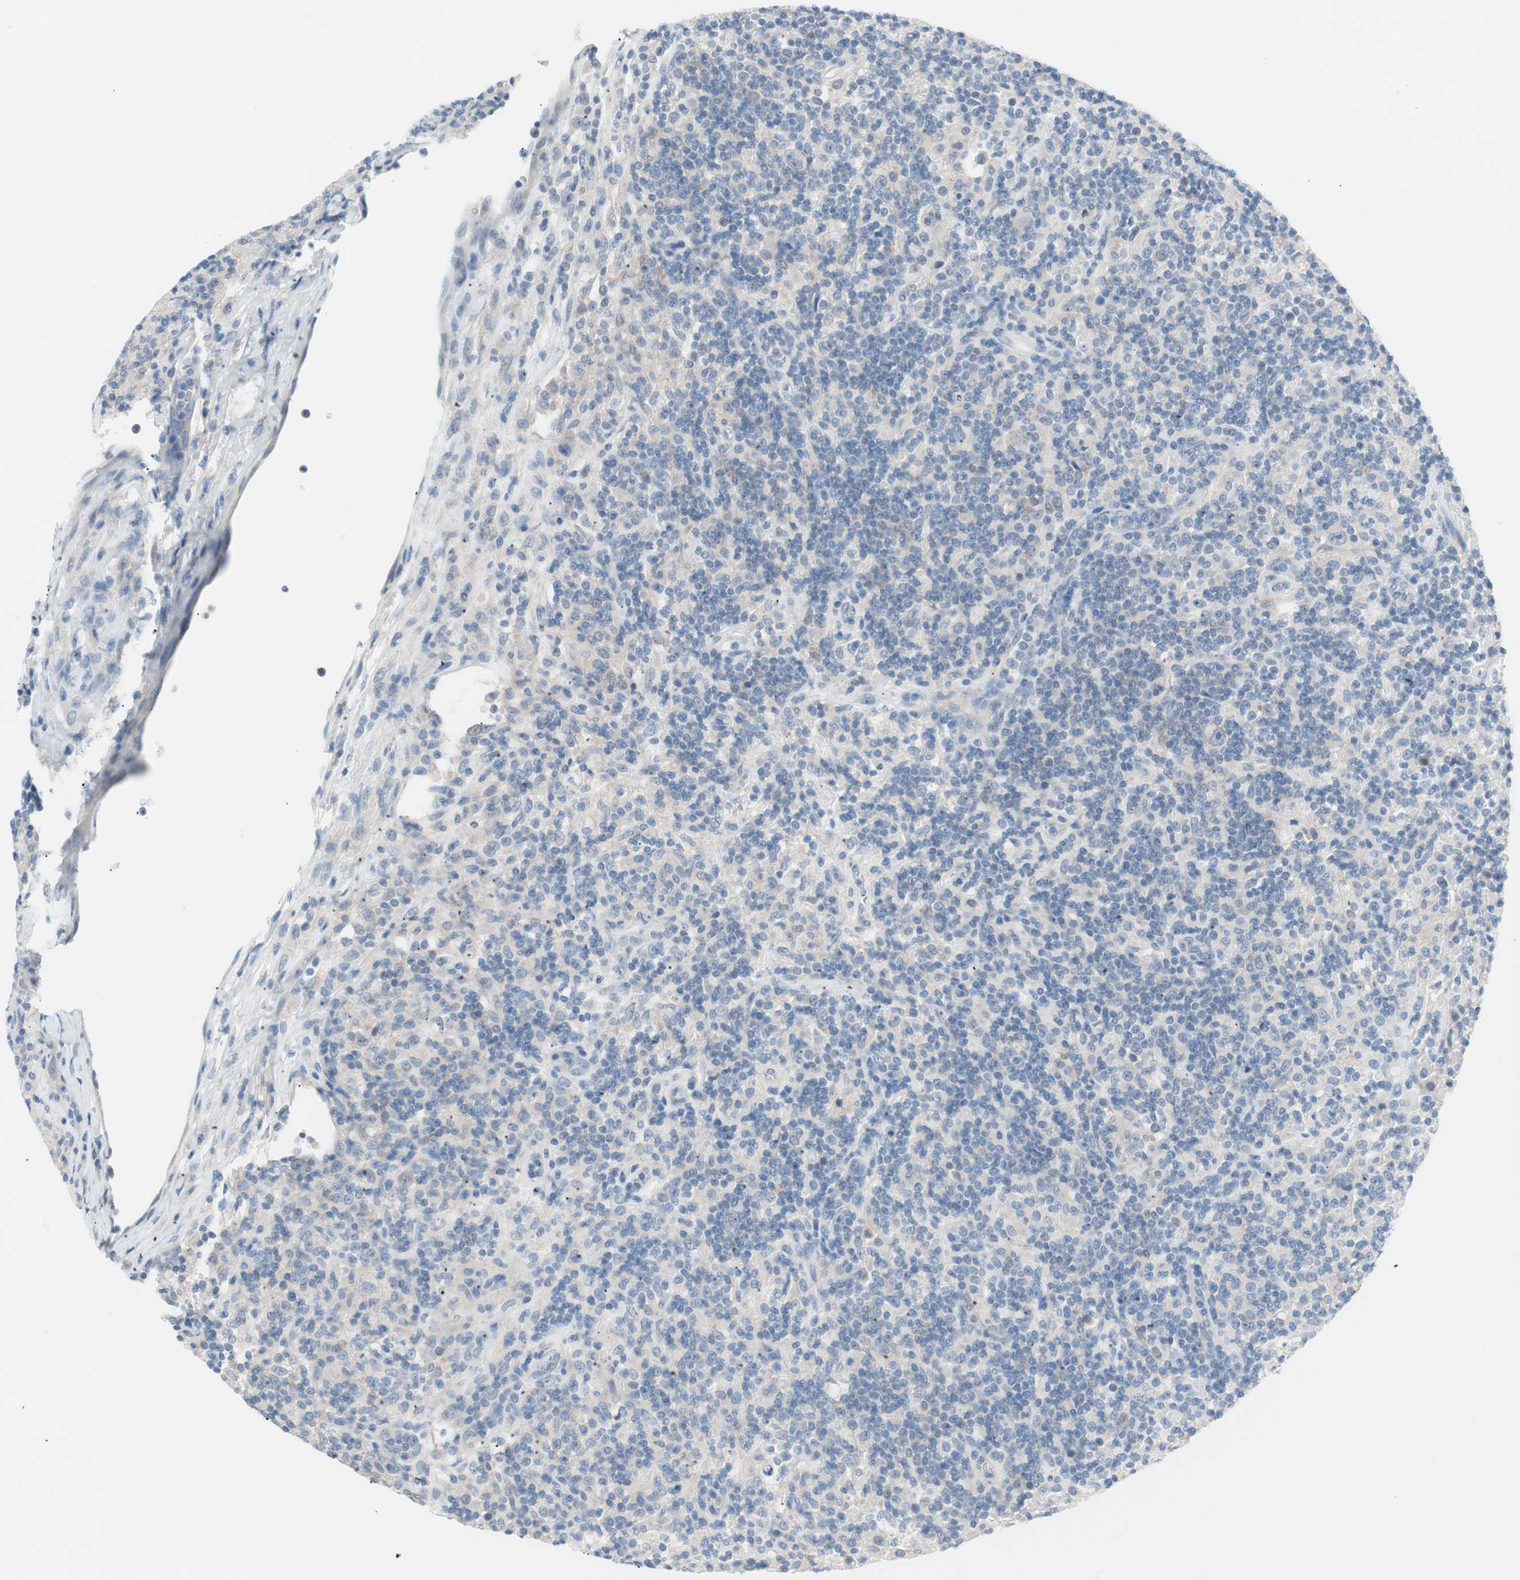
{"staining": {"intensity": "negative", "quantity": "none", "location": "none"}, "tissue": "lymphoma", "cell_type": "Tumor cells", "image_type": "cancer", "snomed": [{"axis": "morphology", "description": "Hodgkin's disease, NOS"}, {"axis": "topography", "description": "Lymph node"}], "caption": "Immunohistochemical staining of human lymphoma exhibits no significant positivity in tumor cells.", "gene": "VIL1", "patient": {"sex": "male", "age": 70}}